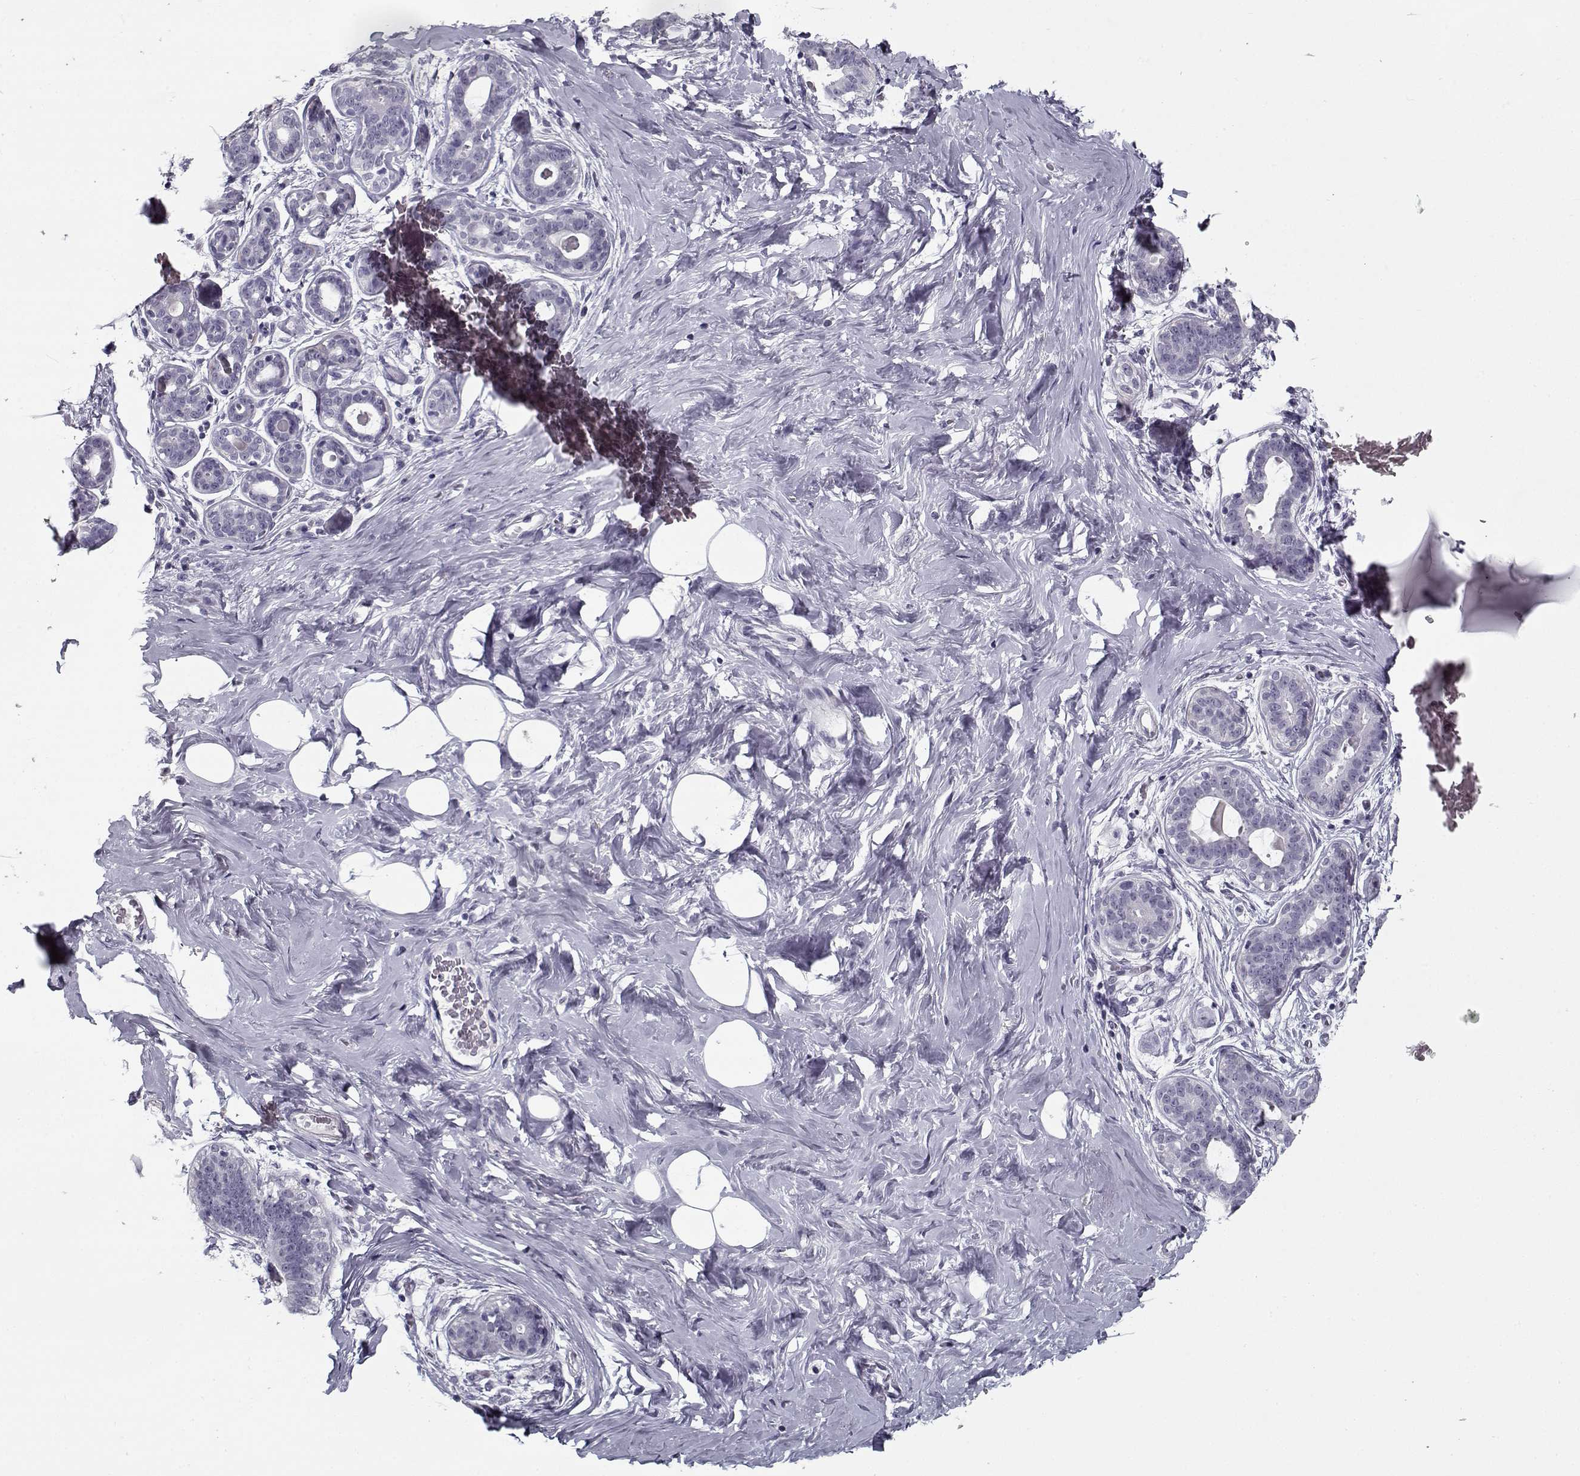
{"staining": {"intensity": "negative", "quantity": "none", "location": "none"}, "tissue": "breast", "cell_type": "Adipocytes", "image_type": "normal", "snomed": [{"axis": "morphology", "description": "Normal tissue, NOS"}, {"axis": "topography", "description": "Skin"}, {"axis": "topography", "description": "Breast"}], "caption": "An IHC photomicrograph of benign breast is shown. There is no staining in adipocytes of breast. Brightfield microscopy of immunohistochemistry (IHC) stained with DAB (brown) and hematoxylin (blue), captured at high magnification.", "gene": "RNF32", "patient": {"sex": "female", "age": 43}}